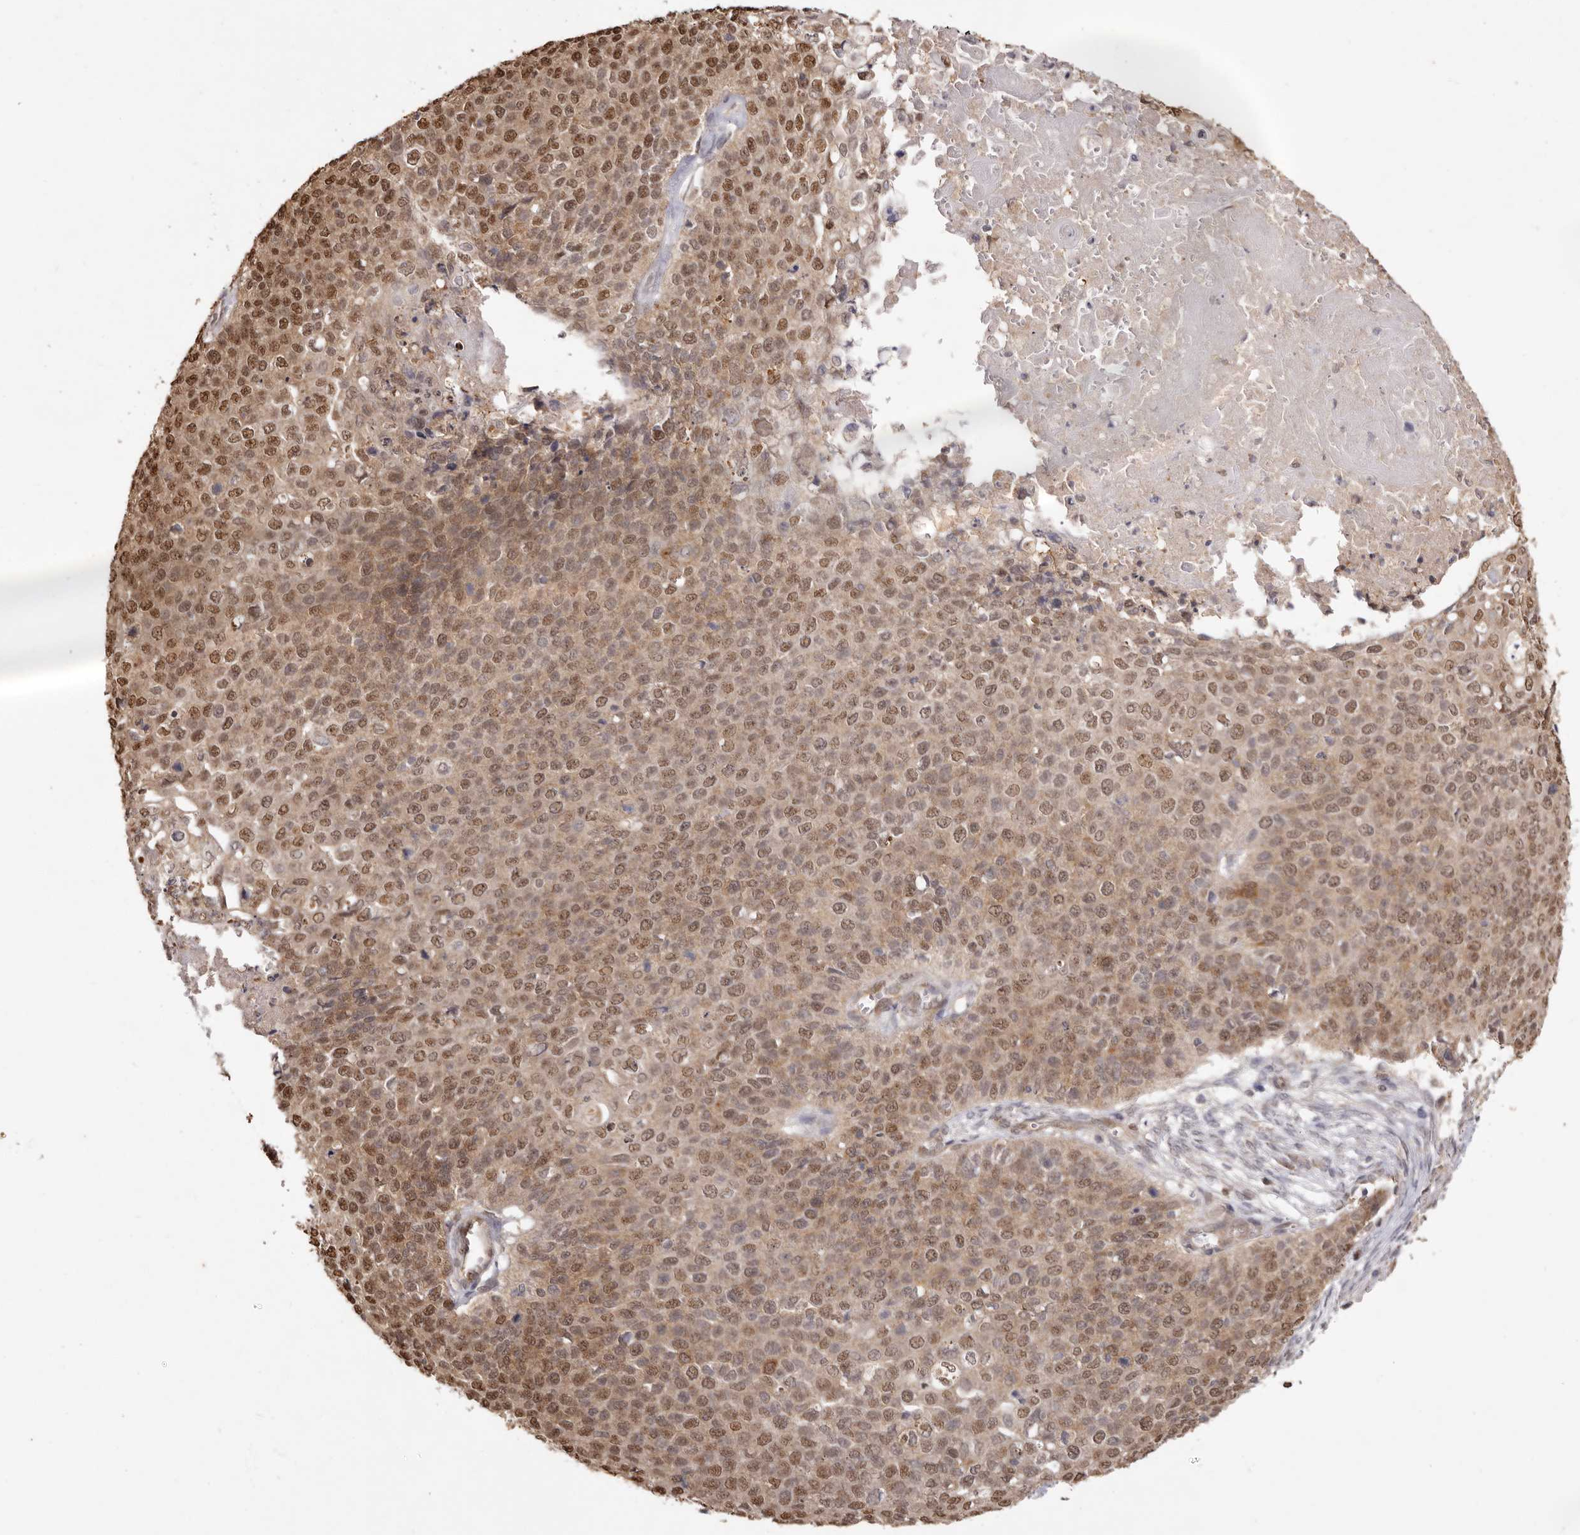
{"staining": {"intensity": "moderate", "quantity": ">75%", "location": "cytoplasmic/membranous,nuclear"}, "tissue": "cervical cancer", "cell_type": "Tumor cells", "image_type": "cancer", "snomed": [{"axis": "morphology", "description": "Squamous cell carcinoma, NOS"}, {"axis": "topography", "description": "Cervix"}], "caption": "An image showing moderate cytoplasmic/membranous and nuclear expression in about >75% of tumor cells in cervical squamous cell carcinoma, as visualized by brown immunohistochemical staining.", "gene": "NOTCH1", "patient": {"sex": "female", "age": 39}}